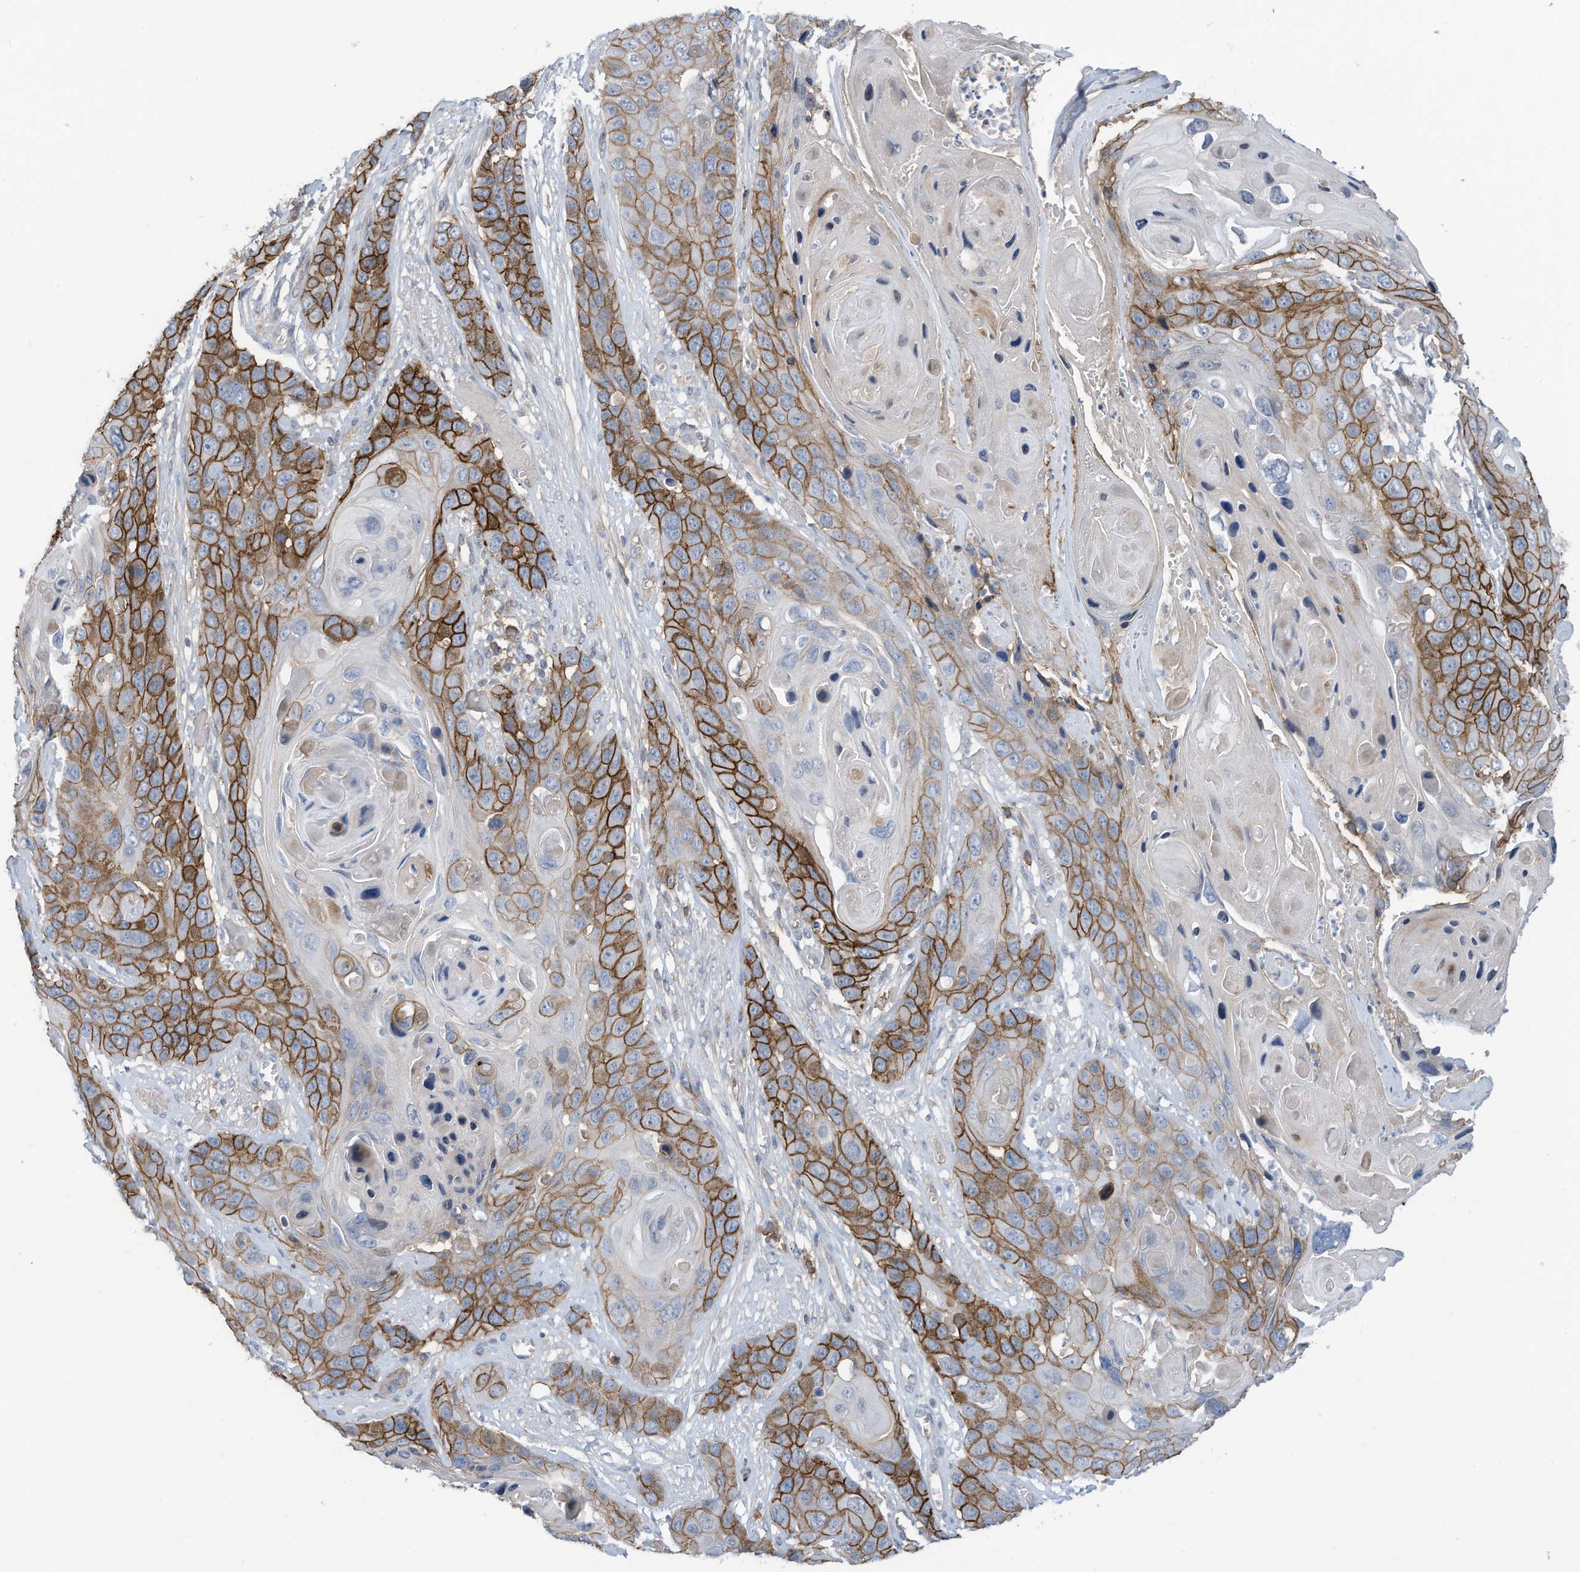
{"staining": {"intensity": "strong", "quantity": "25%-75%", "location": "cytoplasmic/membranous"}, "tissue": "skin cancer", "cell_type": "Tumor cells", "image_type": "cancer", "snomed": [{"axis": "morphology", "description": "Squamous cell carcinoma, NOS"}, {"axis": "topography", "description": "Skin"}], "caption": "Protein staining by IHC exhibits strong cytoplasmic/membranous expression in approximately 25%-75% of tumor cells in skin cancer (squamous cell carcinoma). (Brightfield microscopy of DAB IHC at high magnification).", "gene": "SLC1A5", "patient": {"sex": "male", "age": 55}}